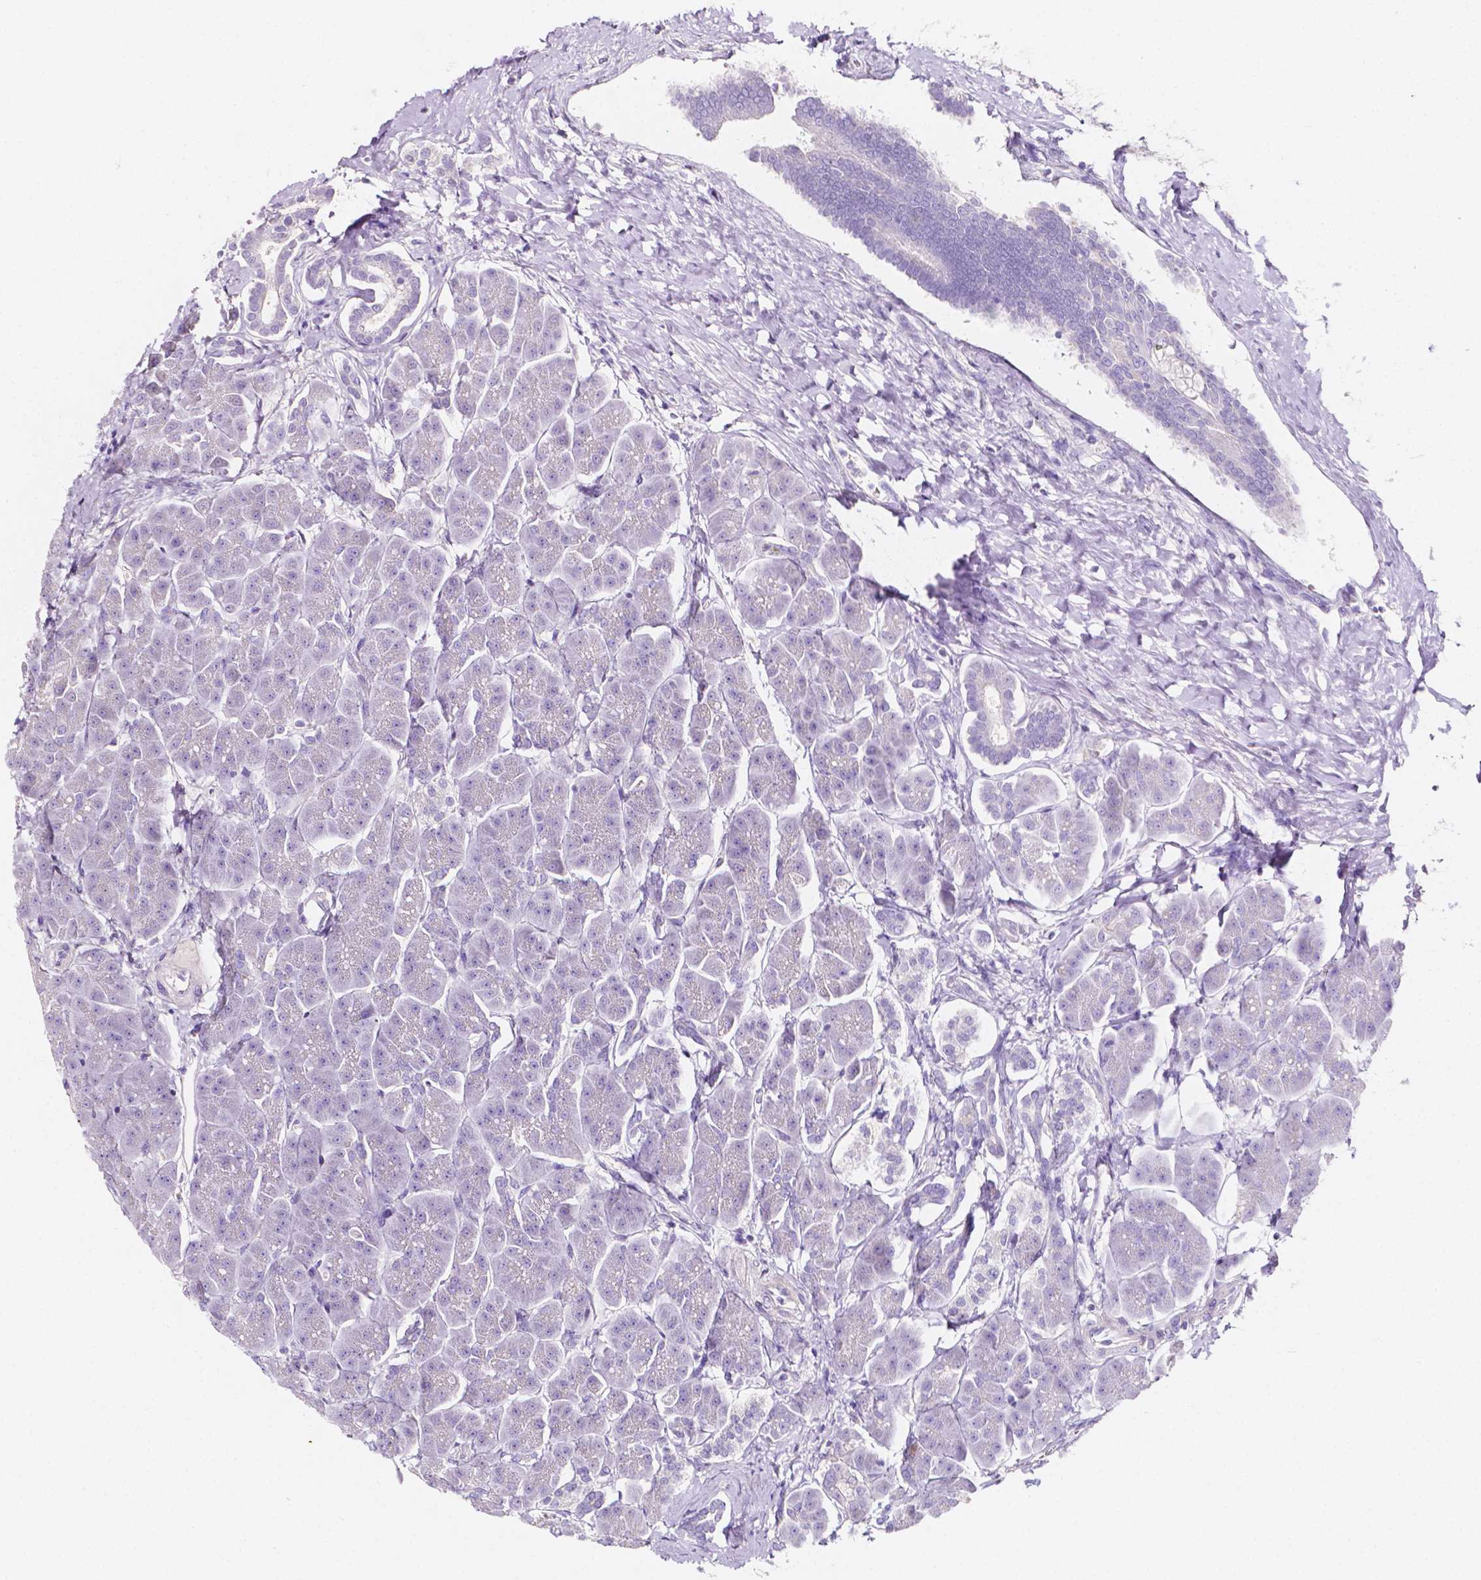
{"staining": {"intensity": "negative", "quantity": "none", "location": "none"}, "tissue": "pancreas", "cell_type": "Exocrine glandular cells", "image_type": "normal", "snomed": [{"axis": "morphology", "description": "Normal tissue, NOS"}, {"axis": "topography", "description": "Adipose tissue"}, {"axis": "topography", "description": "Pancreas"}, {"axis": "topography", "description": "Peripheral nerve tissue"}], "caption": "This is a micrograph of immunohistochemistry staining of unremarkable pancreas, which shows no positivity in exocrine glandular cells.", "gene": "CLSTN2", "patient": {"sex": "female", "age": 58}}